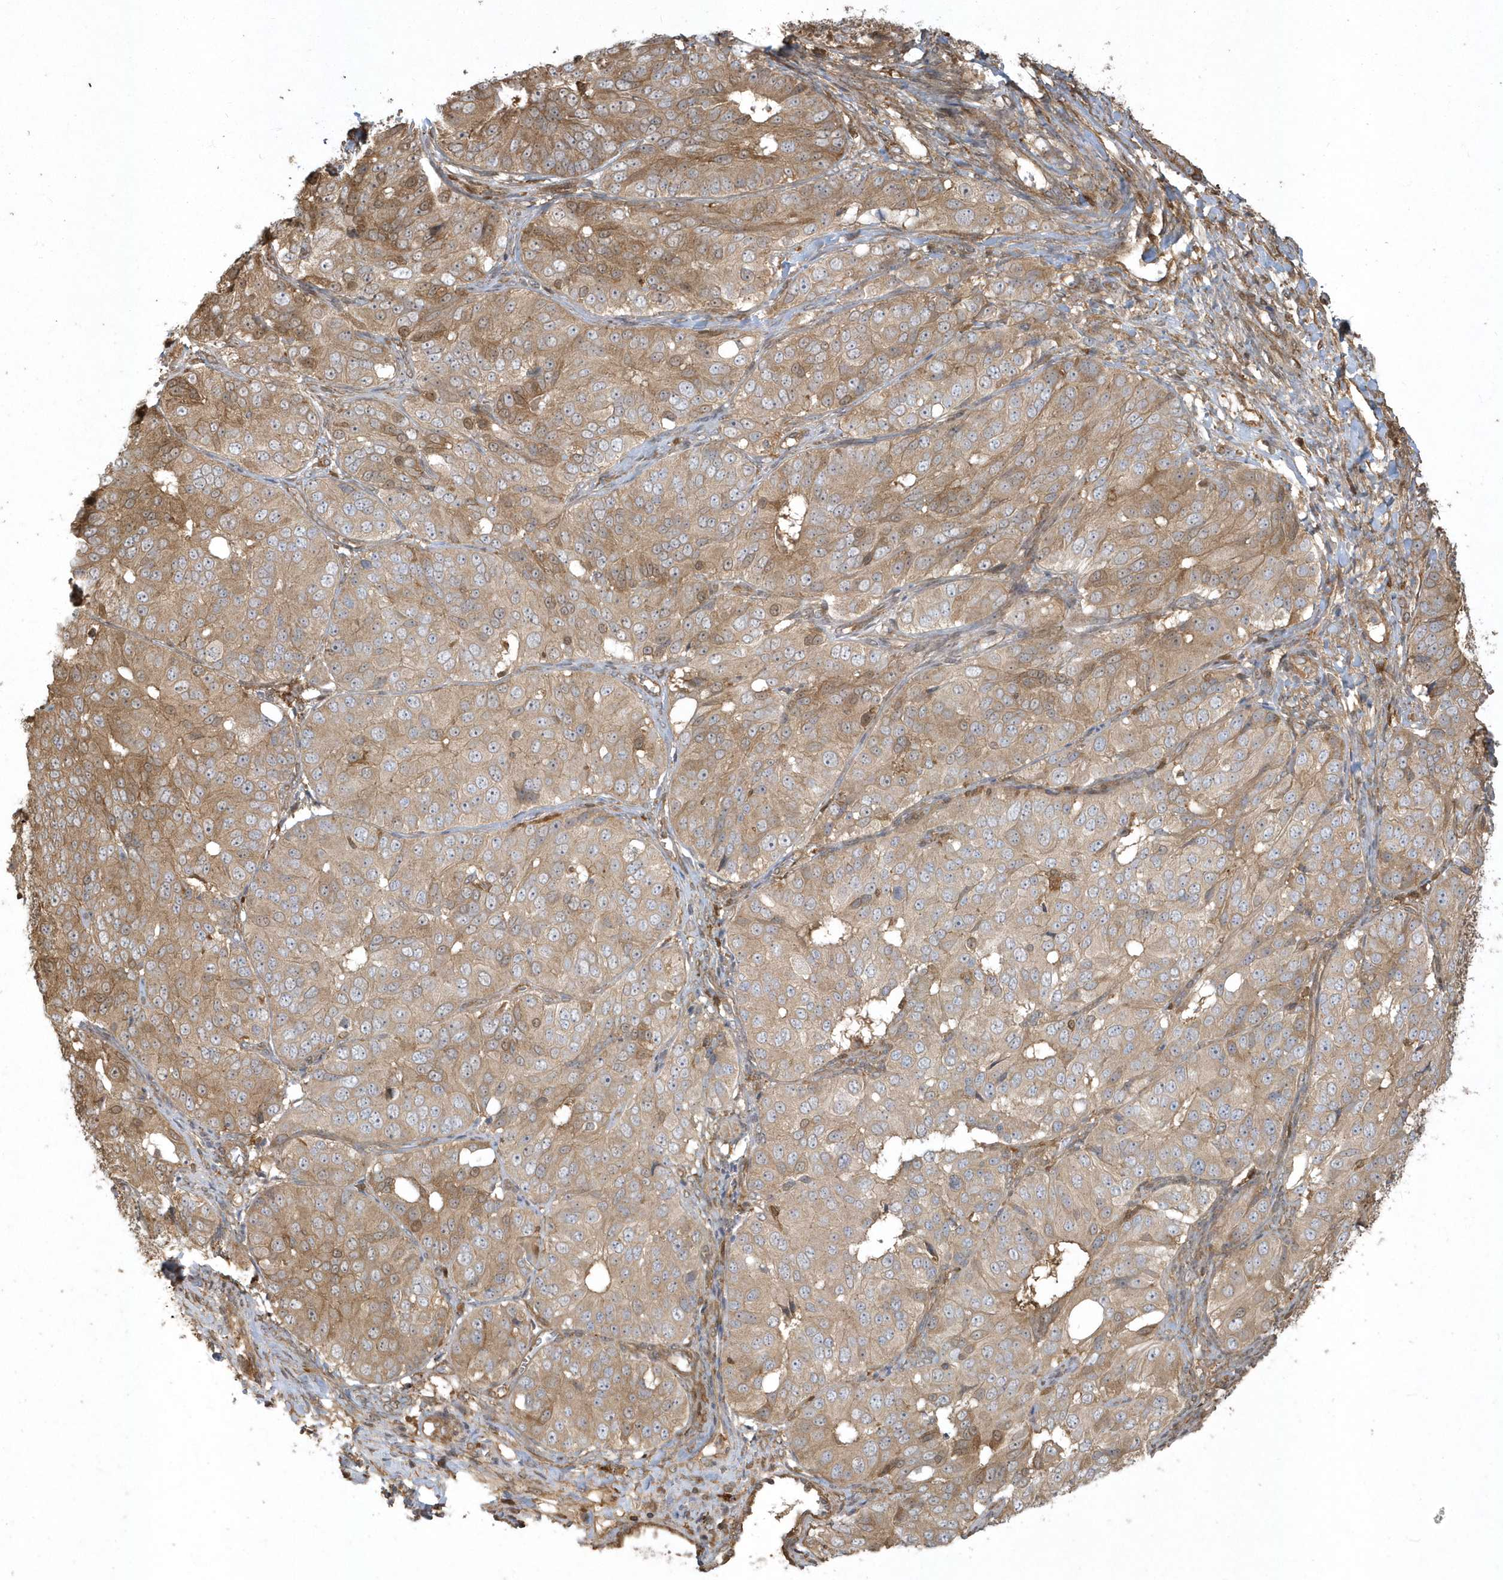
{"staining": {"intensity": "moderate", "quantity": "25%-75%", "location": "cytoplasmic/membranous"}, "tissue": "ovarian cancer", "cell_type": "Tumor cells", "image_type": "cancer", "snomed": [{"axis": "morphology", "description": "Carcinoma, endometroid"}, {"axis": "topography", "description": "Ovary"}], "caption": "IHC micrograph of endometroid carcinoma (ovarian) stained for a protein (brown), which exhibits medium levels of moderate cytoplasmic/membranous positivity in approximately 25%-75% of tumor cells.", "gene": "HNMT", "patient": {"sex": "female", "age": 51}}